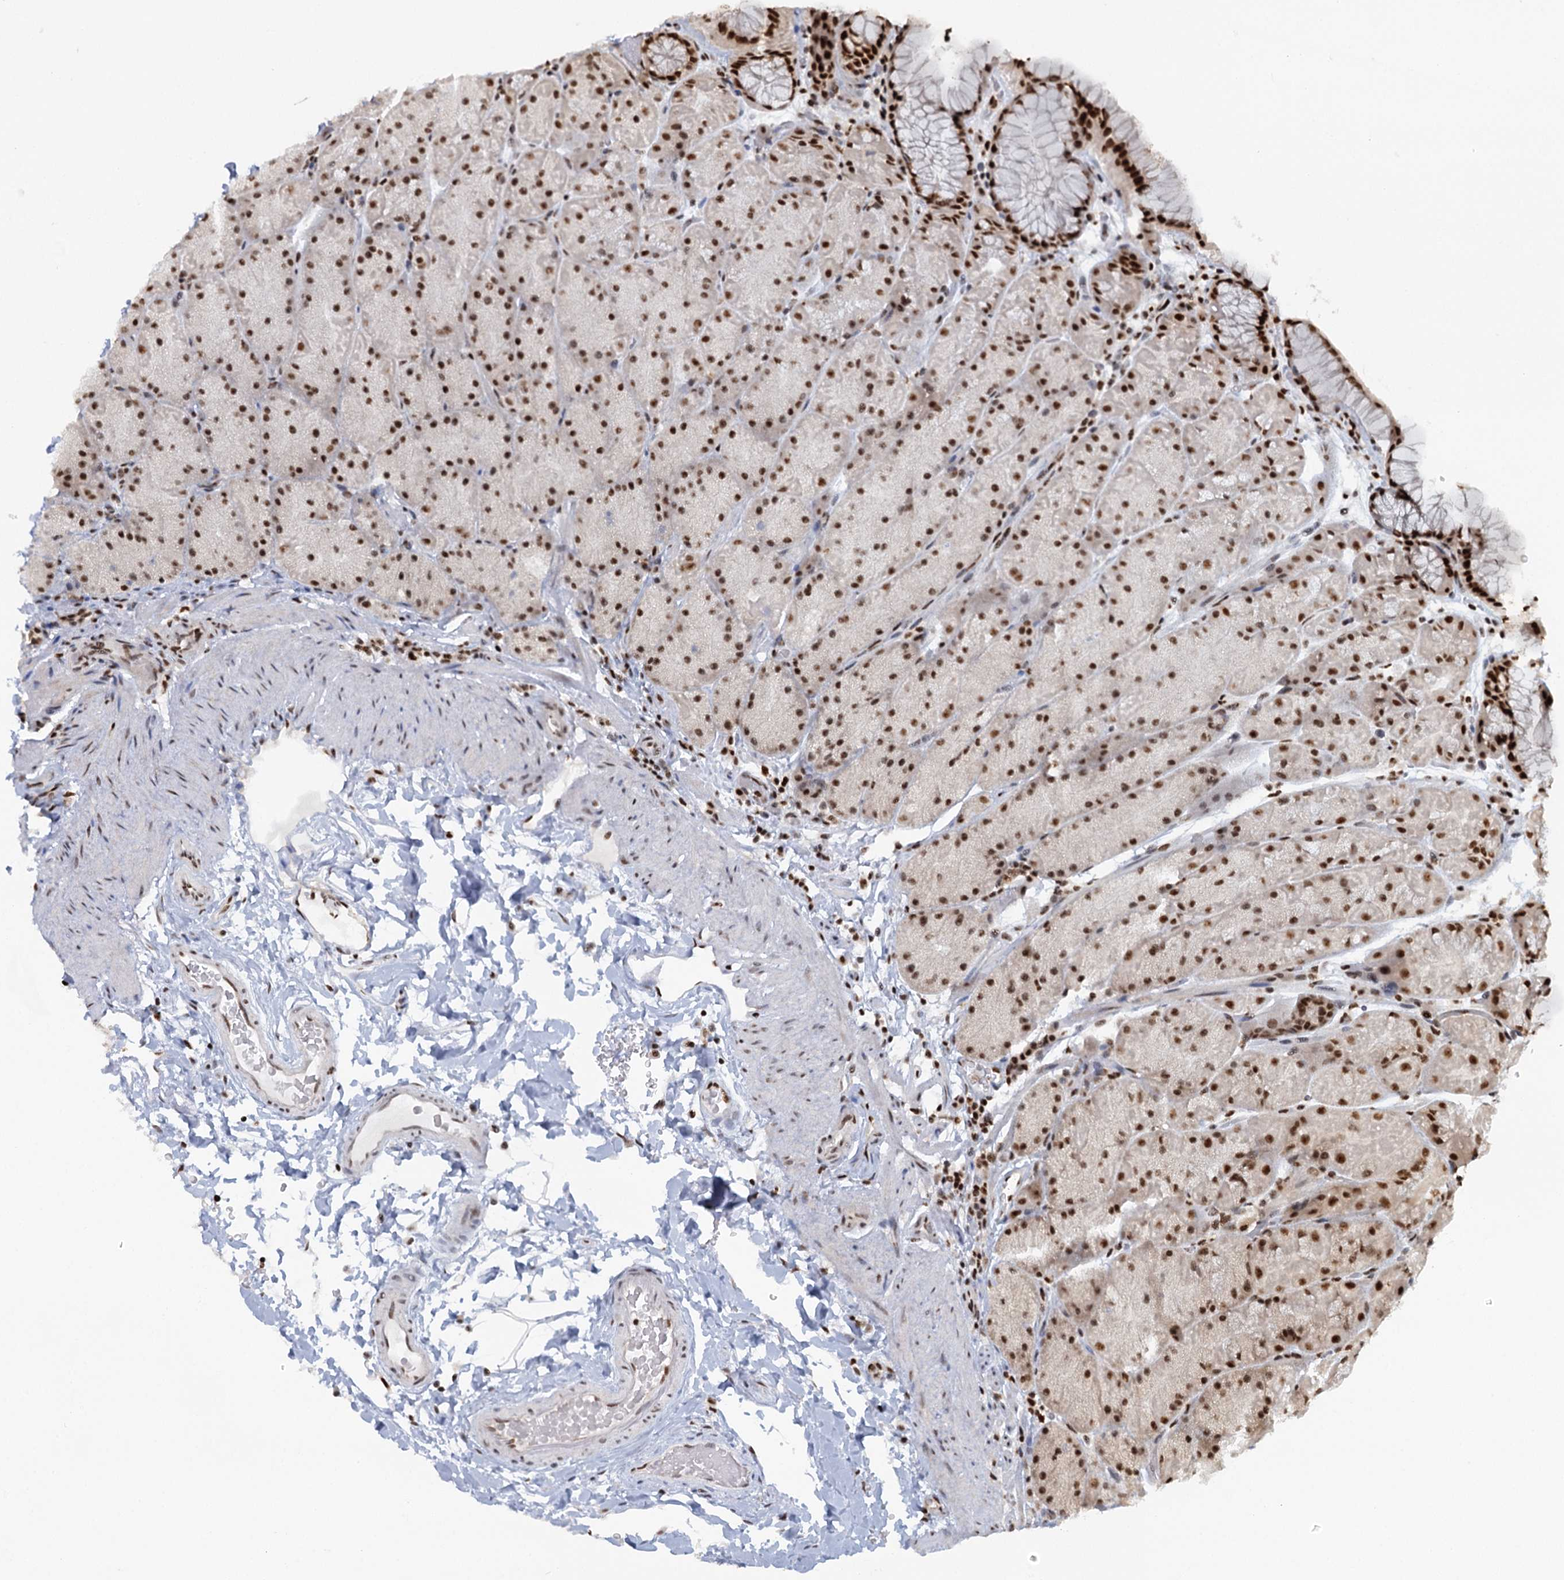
{"staining": {"intensity": "strong", "quantity": ">75%", "location": "nuclear"}, "tissue": "stomach", "cell_type": "Glandular cells", "image_type": "normal", "snomed": [{"axis": "morphology", "description": "Normal tissue, NOS"}, {"axis": "topography", "description": "Stomach, upper"}, {"axis": "topography", "description": "Stomach, lower"}], "caption": "DAB (3,3'-diaminobenzidine) immunohistochemical staining of unremarkable human stomach demonstrates strong nuclear protein positivity in approximately >75% of glandular cells. Immunohistochemistry (ihc) stains the protein of interest in brown and the nuclei are stained blue.", "gene": "GPATCH11", "patient": {"sex": "male", "age": 67}}